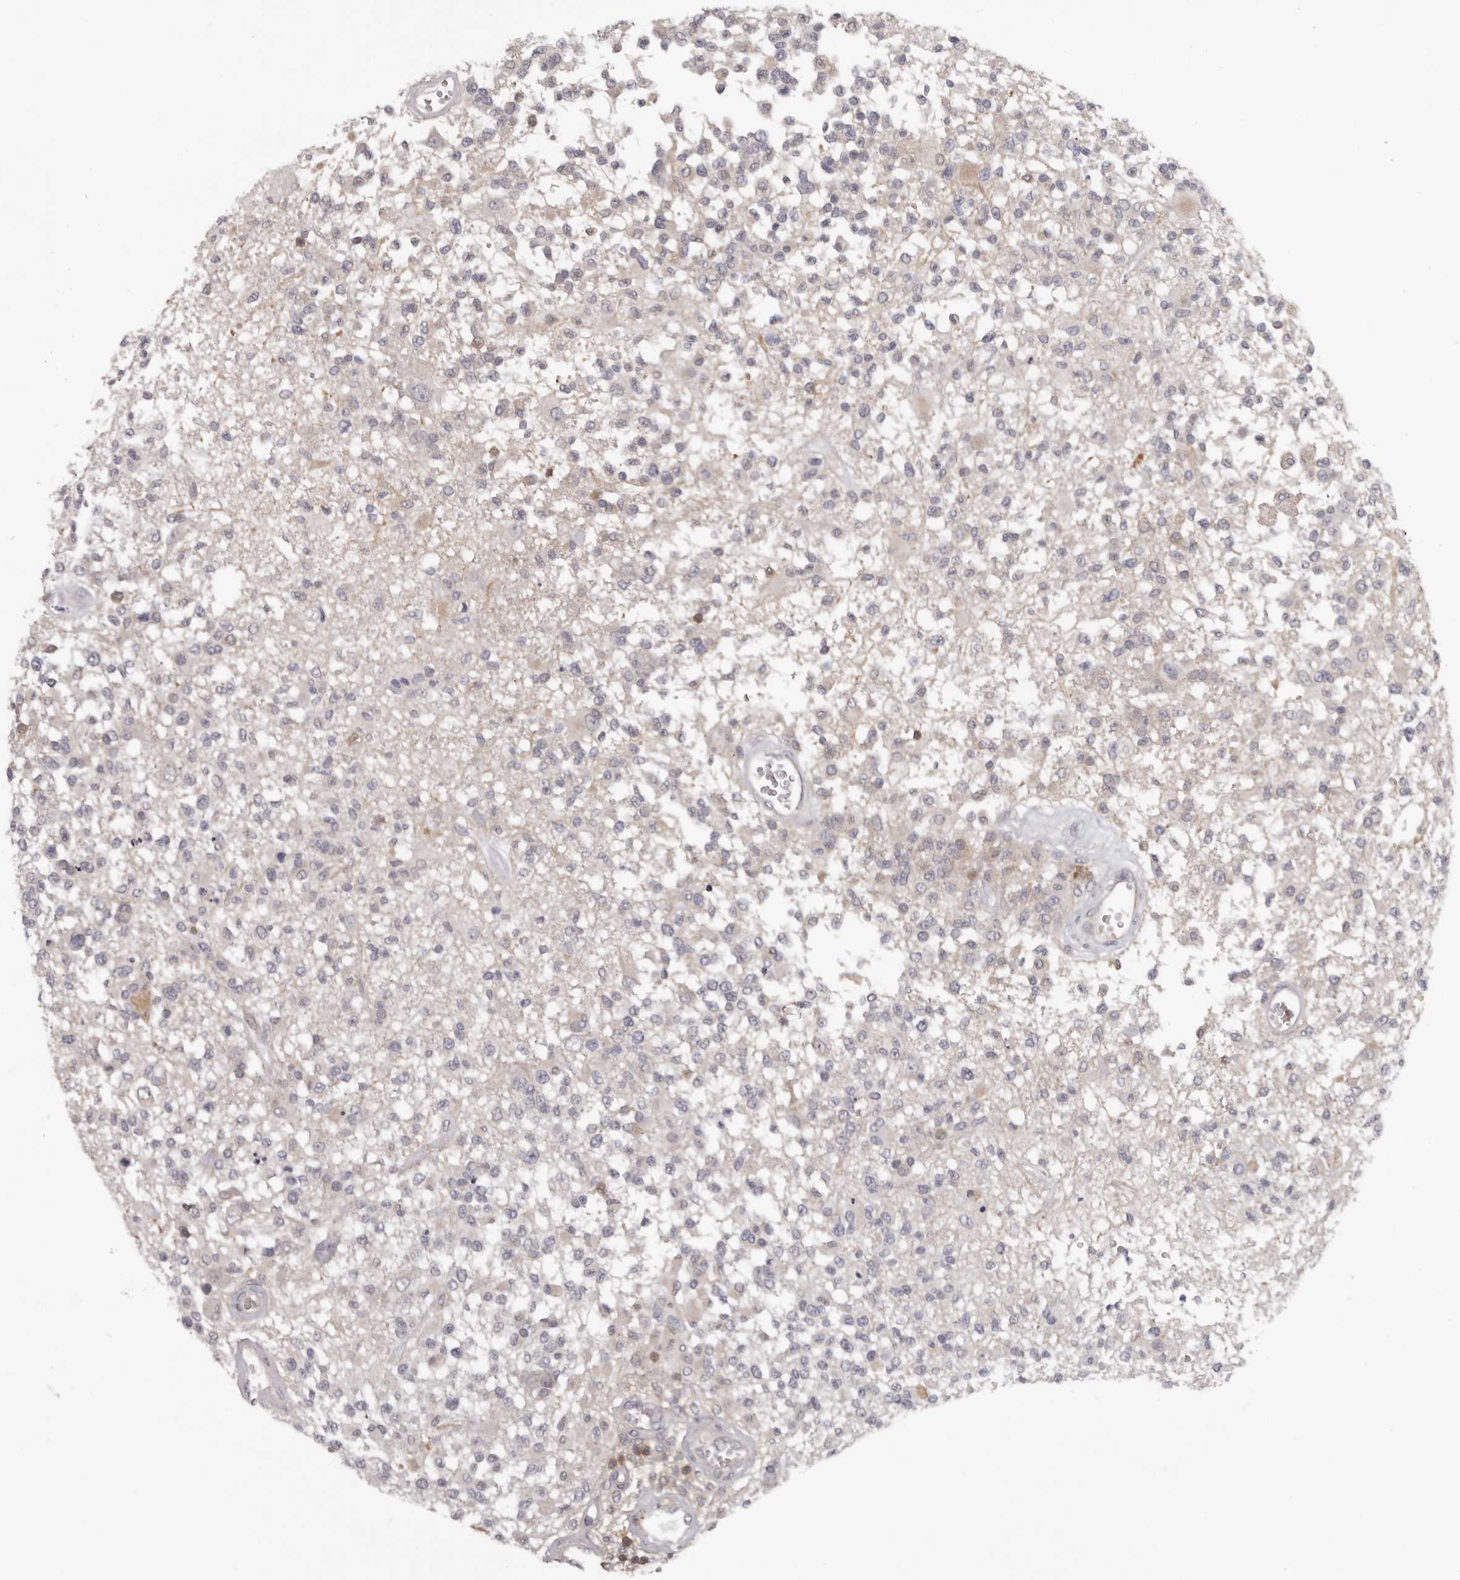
{"staining": {"intensity": "negative", "quantity": "none", "location": "none"}, "tissue": "glioma", "cell_type": "Tumor cells", "image_type": "cancer", "snomed": [{"axis": "morphology", "description": "Glioma, malignant, High grade"}, {"axis": "morphology", "description": "Glioblastoma, NOS"}, {"axis": "topography", "description": "Brain"}], "caption": "Tumor cells are negative for protein expression in human glioma. The staining was performed using DAB (3,3'-diaminobenzidine) to visualize the protein expression in brown, while the nuclei were stained in blue with hematoxylin (Magnification: 20x).", "gene": "ANKRD44", "patient": {"sex": "male", "age": 60}}